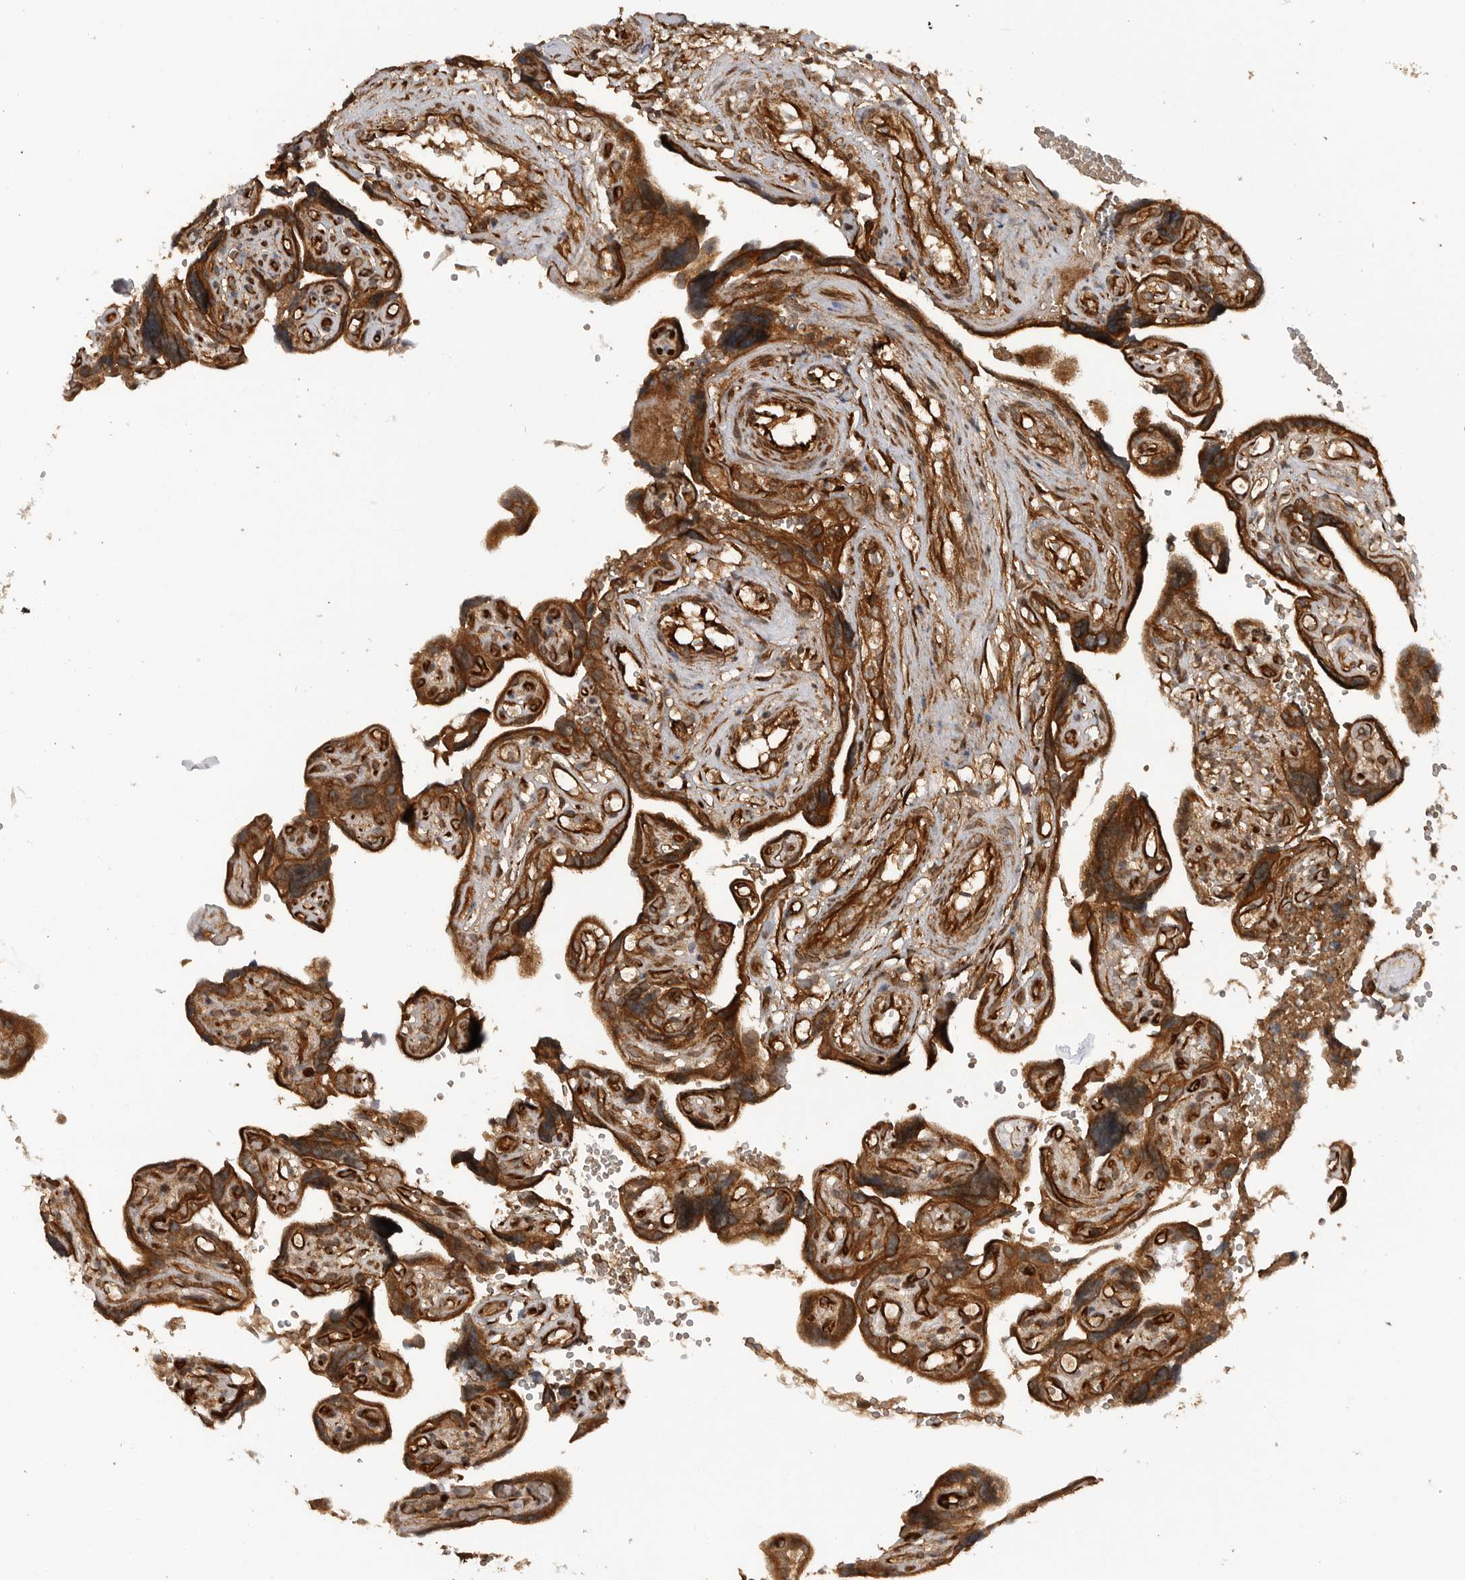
{"staining": {"intensity": "strong", "quantity": ">75%", "location": "cytoplasmic/membranous"}, "tissue": "placenta", "cell_type": "Decidual cells", "image_type": "normal", "snomed": [{"axis": "morphology", "description": "Normal tissue, NOS"}, {"axis": "topography", "description": "Placenta"}], "caption": "Immunohistochemistry photomicrograph of unremarkable human placenta stained for a protein (brown), which shows high levels of strong cytoplasmic/membranous staining in about >75% of decidual cells.", "gene": "PRDX4", "patient": {"sex": "female", "age": 30}}